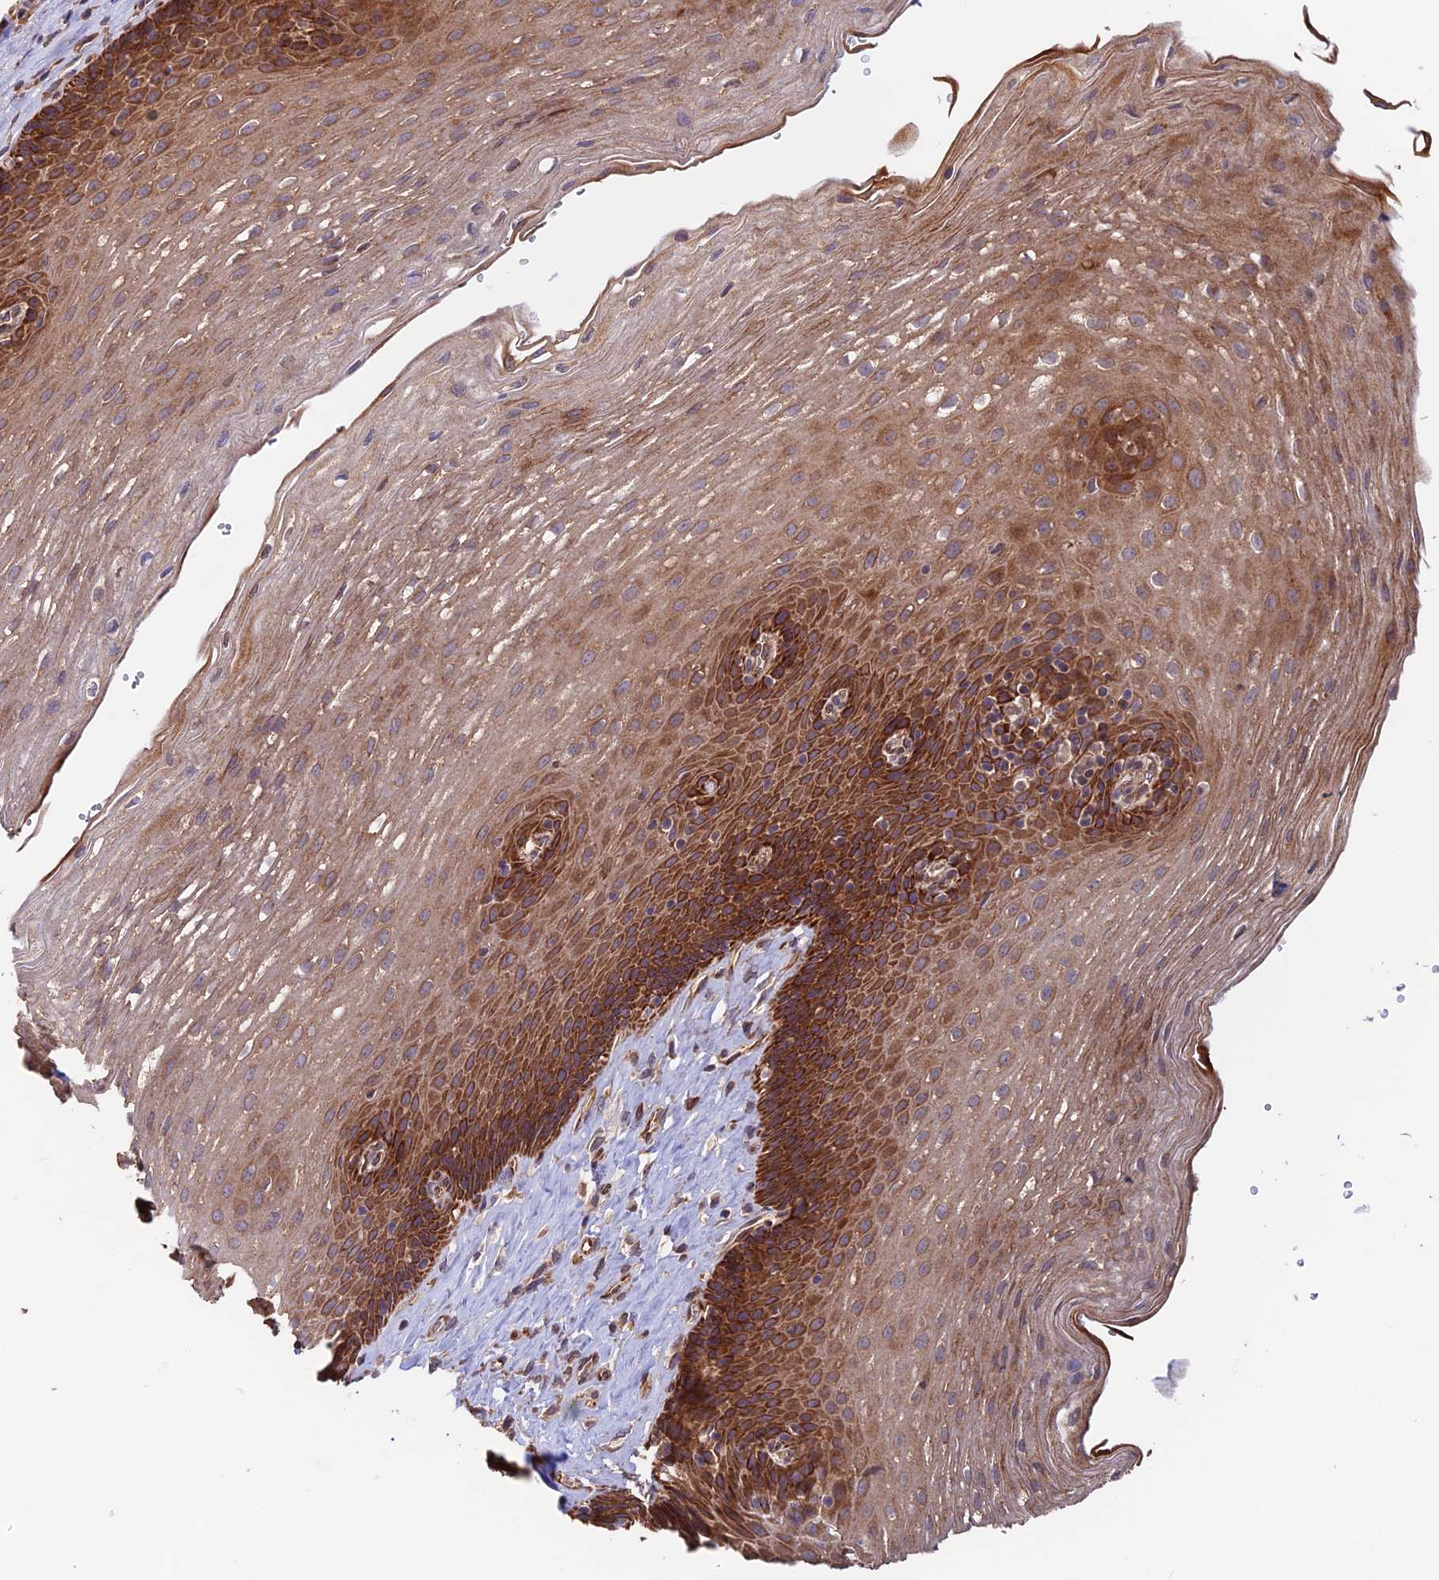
{"staining": {"intensity": "strong", "quantity": "25%-75%", "location": "cytoplasmic/membranous"}, "tissue": "esophagus", "cell_type": "Squamous epithelial cells", "image_type": "normal", "snomed": [{"axis": "morphology", "description": "Normal tissue, NOS"}, {"axis": "topography", "description": "Esophagus"}], "caption": "High-power microscopy captured an IHC histopathology image of normal esophagus, revealing strong cytoplasmic/membranous expression in about 25%-75% of squamous epithelial cells.", "gene": "EMC3", "patient": {"sex": "male", "age": 60}}